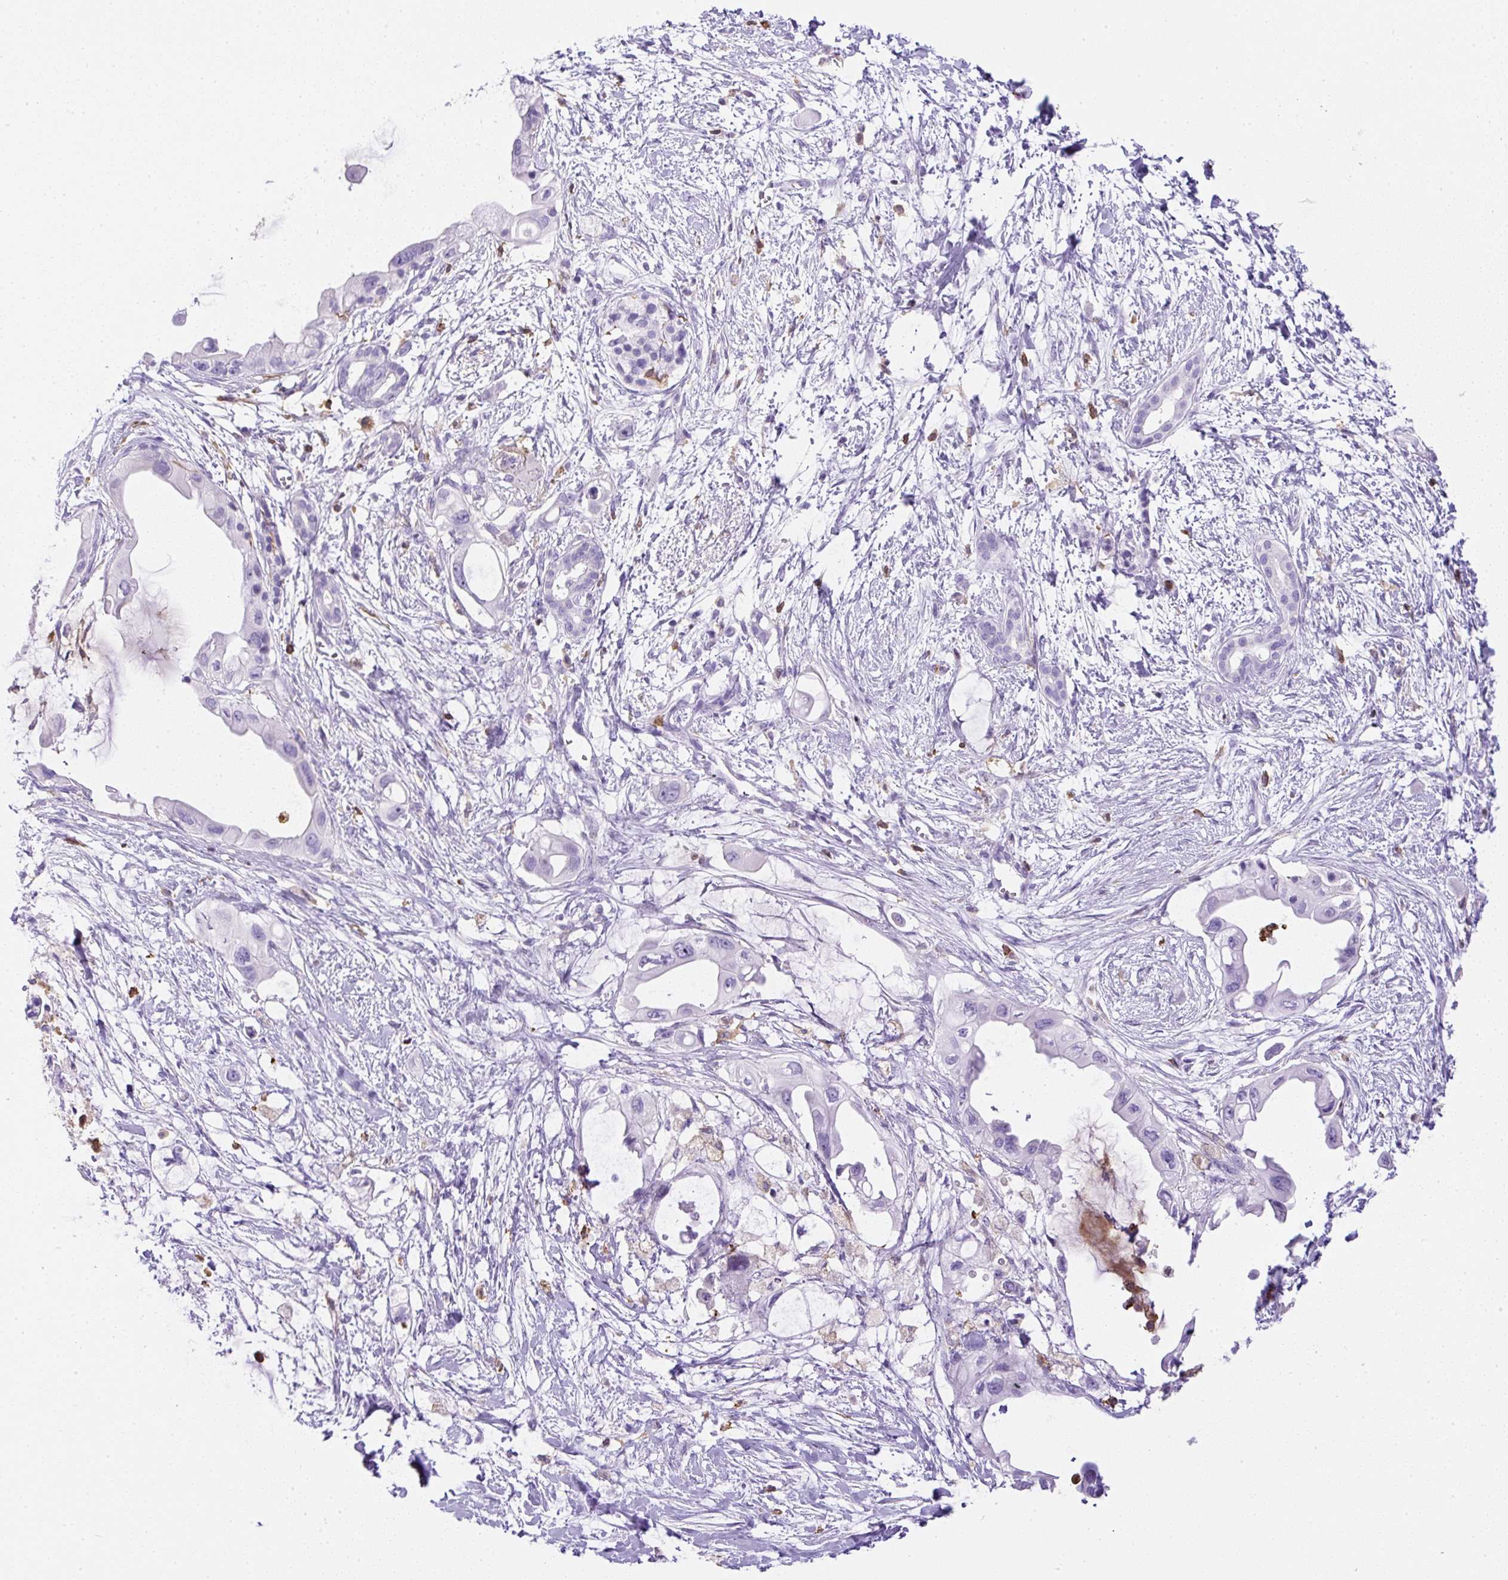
{"staining": {"intensity": "negative", "quantity": "none", "location": "none"}, "tissue": "pancreatic cancer", "cell_type": "Tumor cells", "image_type": "cancer", "snomed": [{"axis": "morphology", "description": "Adenocarcinoma, NOS"}, {"axis": "topography", "description": "Pancreas"}], "caption": "This histopathology image is of adenocarcinoma (pancreatic) stained with IHC to label a protein in brown with the nuclei are counter-stained blue. There is no positivity in tumor cells.", "gene": "FAM228B", "patient": {"sex": "male", "age": 61}}